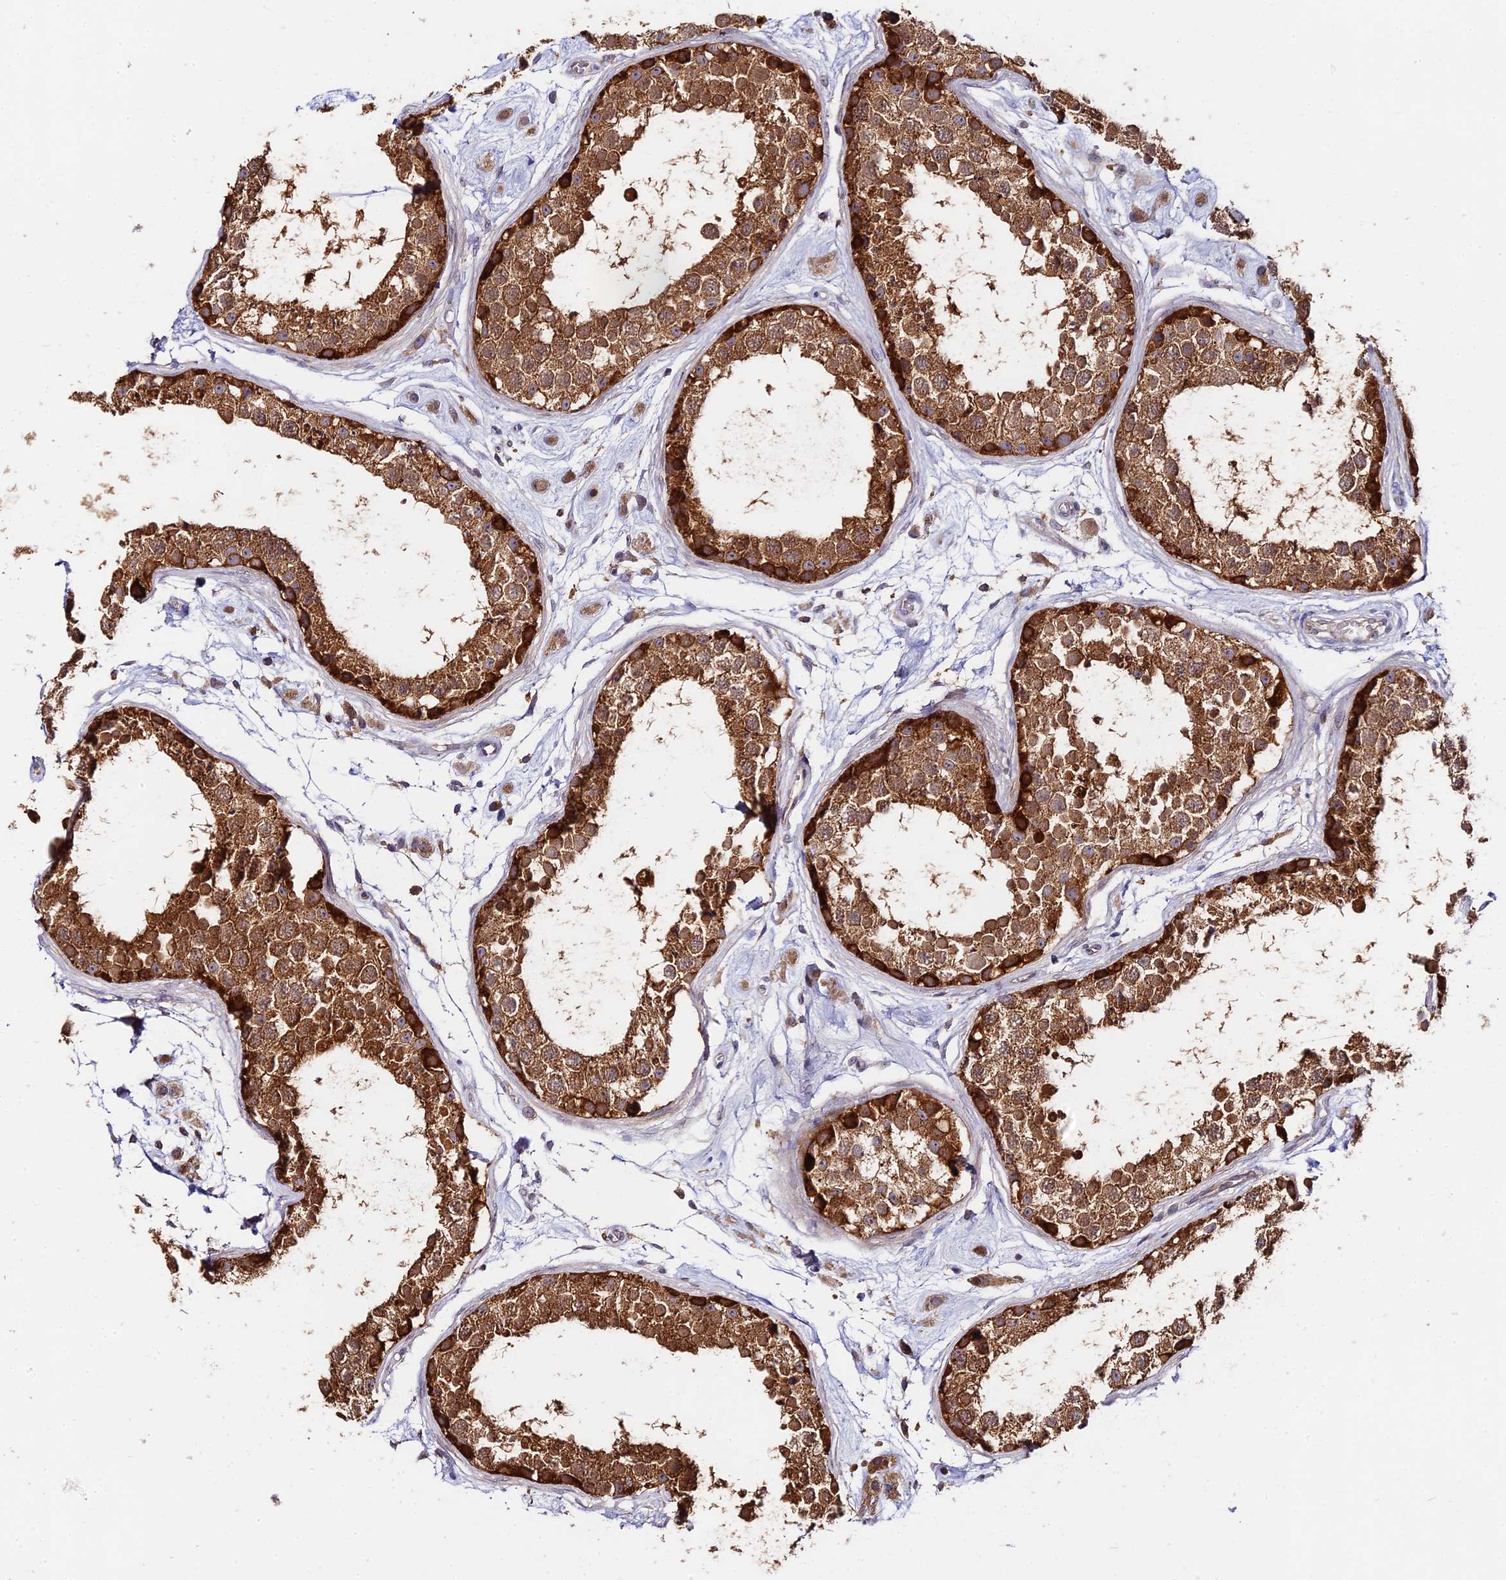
{"staining": {"intensity": "strong", "quantity": ">75%", "location": "cytoplasmic/membranous"}, "tissue": "testis", "cell_type": "Cells in seminiferous ducts", "image_type": "normal", "snomed": [{"axis": "morphology", "description": "Normal tissue, NOS"}, {"axis": "topography", "description": "Testis"}], "caption": "DAB (3,3'-diaminobenzidine) immunohistochemical staining of normal testis exhibits strong cytoplasmic/membranous protein staining in approximately >75% of cells in seminiferous ducts. (DAB IHC, brown staining for protein, blue staining for nuclei).", "gene": "C3orf20", "patient": {"sex": "male", "age": 25}}